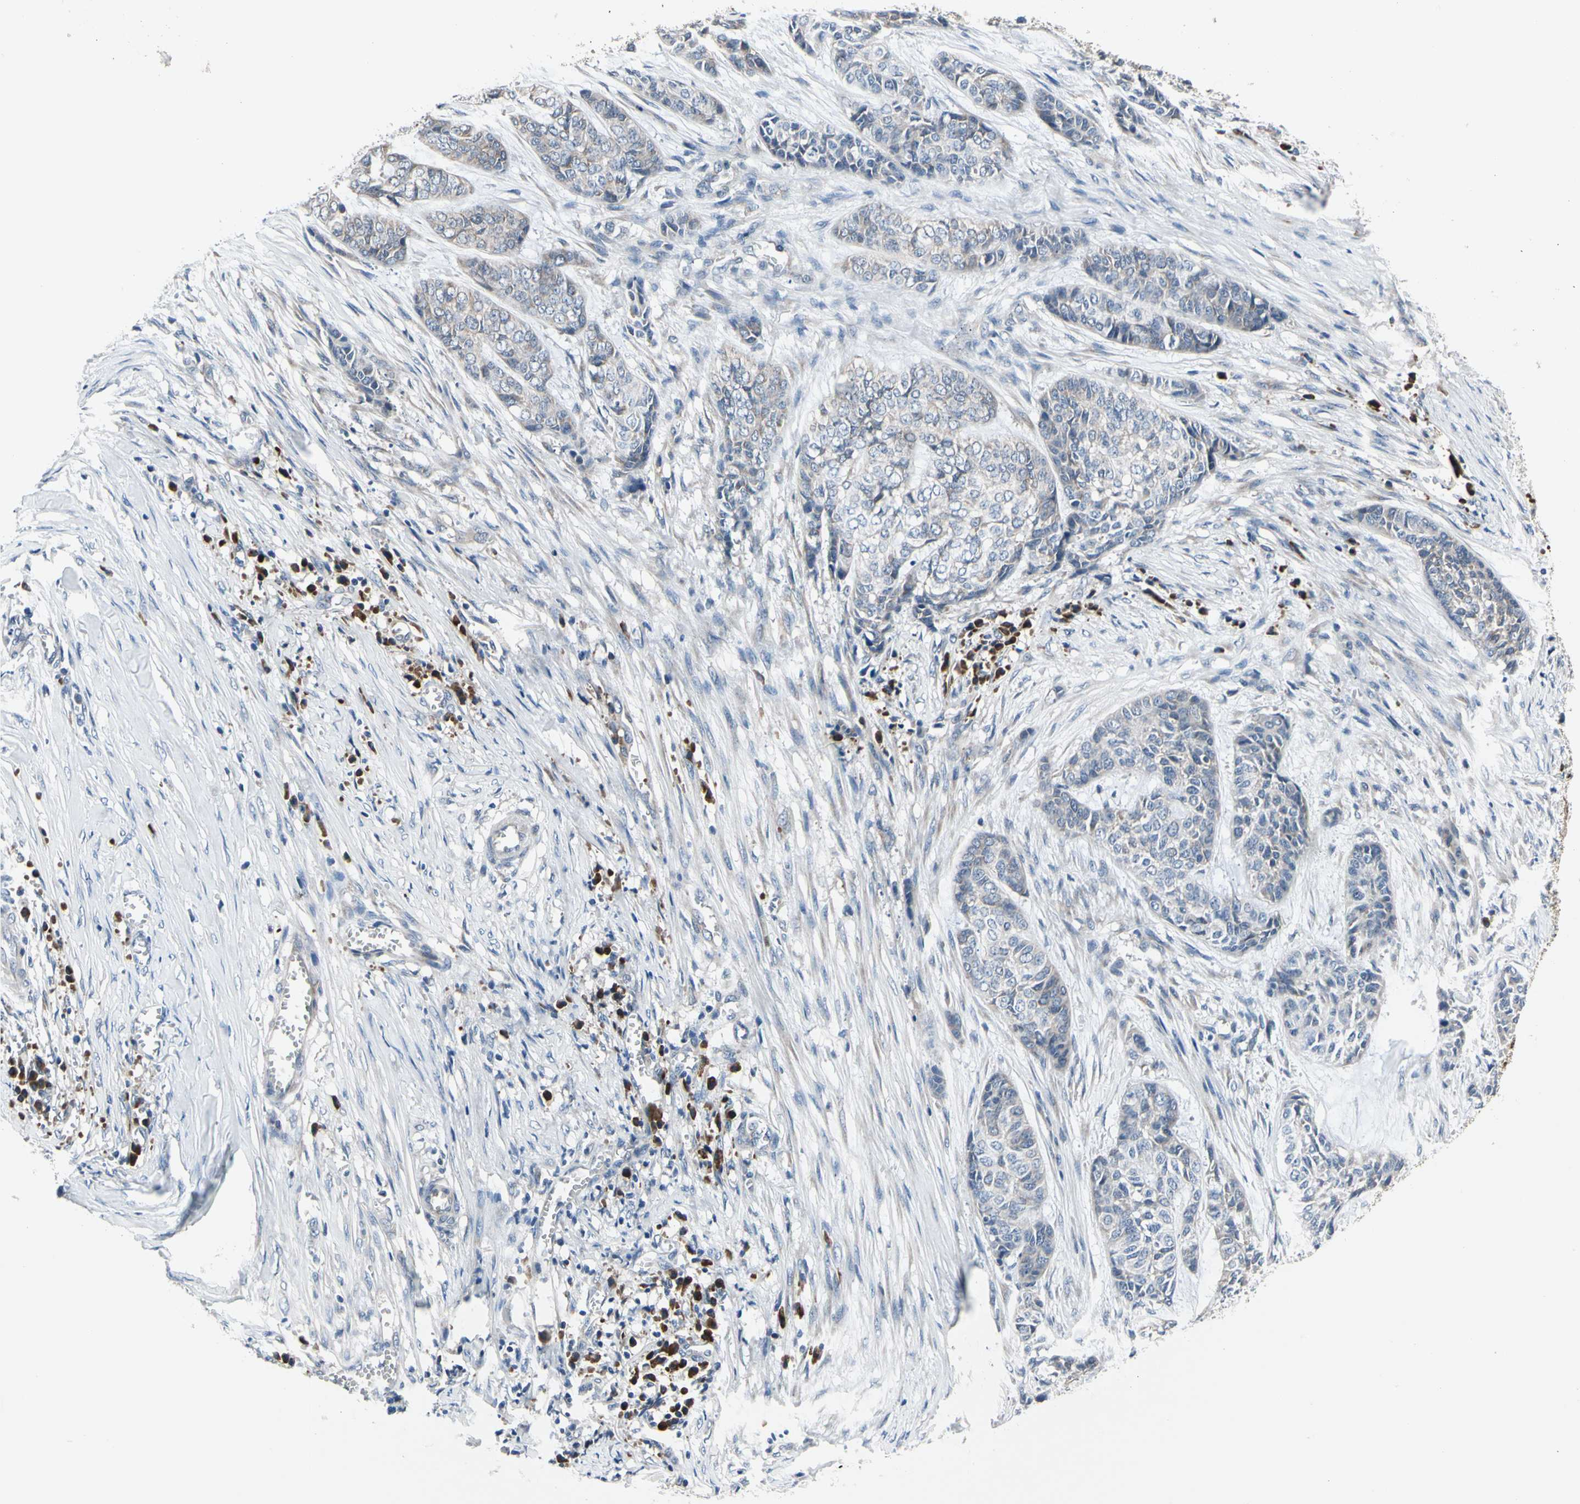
{"staining": {"intensity": "weak", "quantity": "<25%", "location": "cytoplasmic/membranous"}, "tissue": "skin cancer", "cell_type": "Tumor cells", "image_type": "cancer", "snomed": [{"axis": "morphology", "description": "Basal cell carcinoma"}, {"axis": "topography", "description": "Skin"}], "caption": "The photomicrograph demonstrates no significant positivity in tumor cells of skin cancer (basal cell carcinoma).", "gene": "SELENOK", "patient": {"sex": "female", "age": 64}}